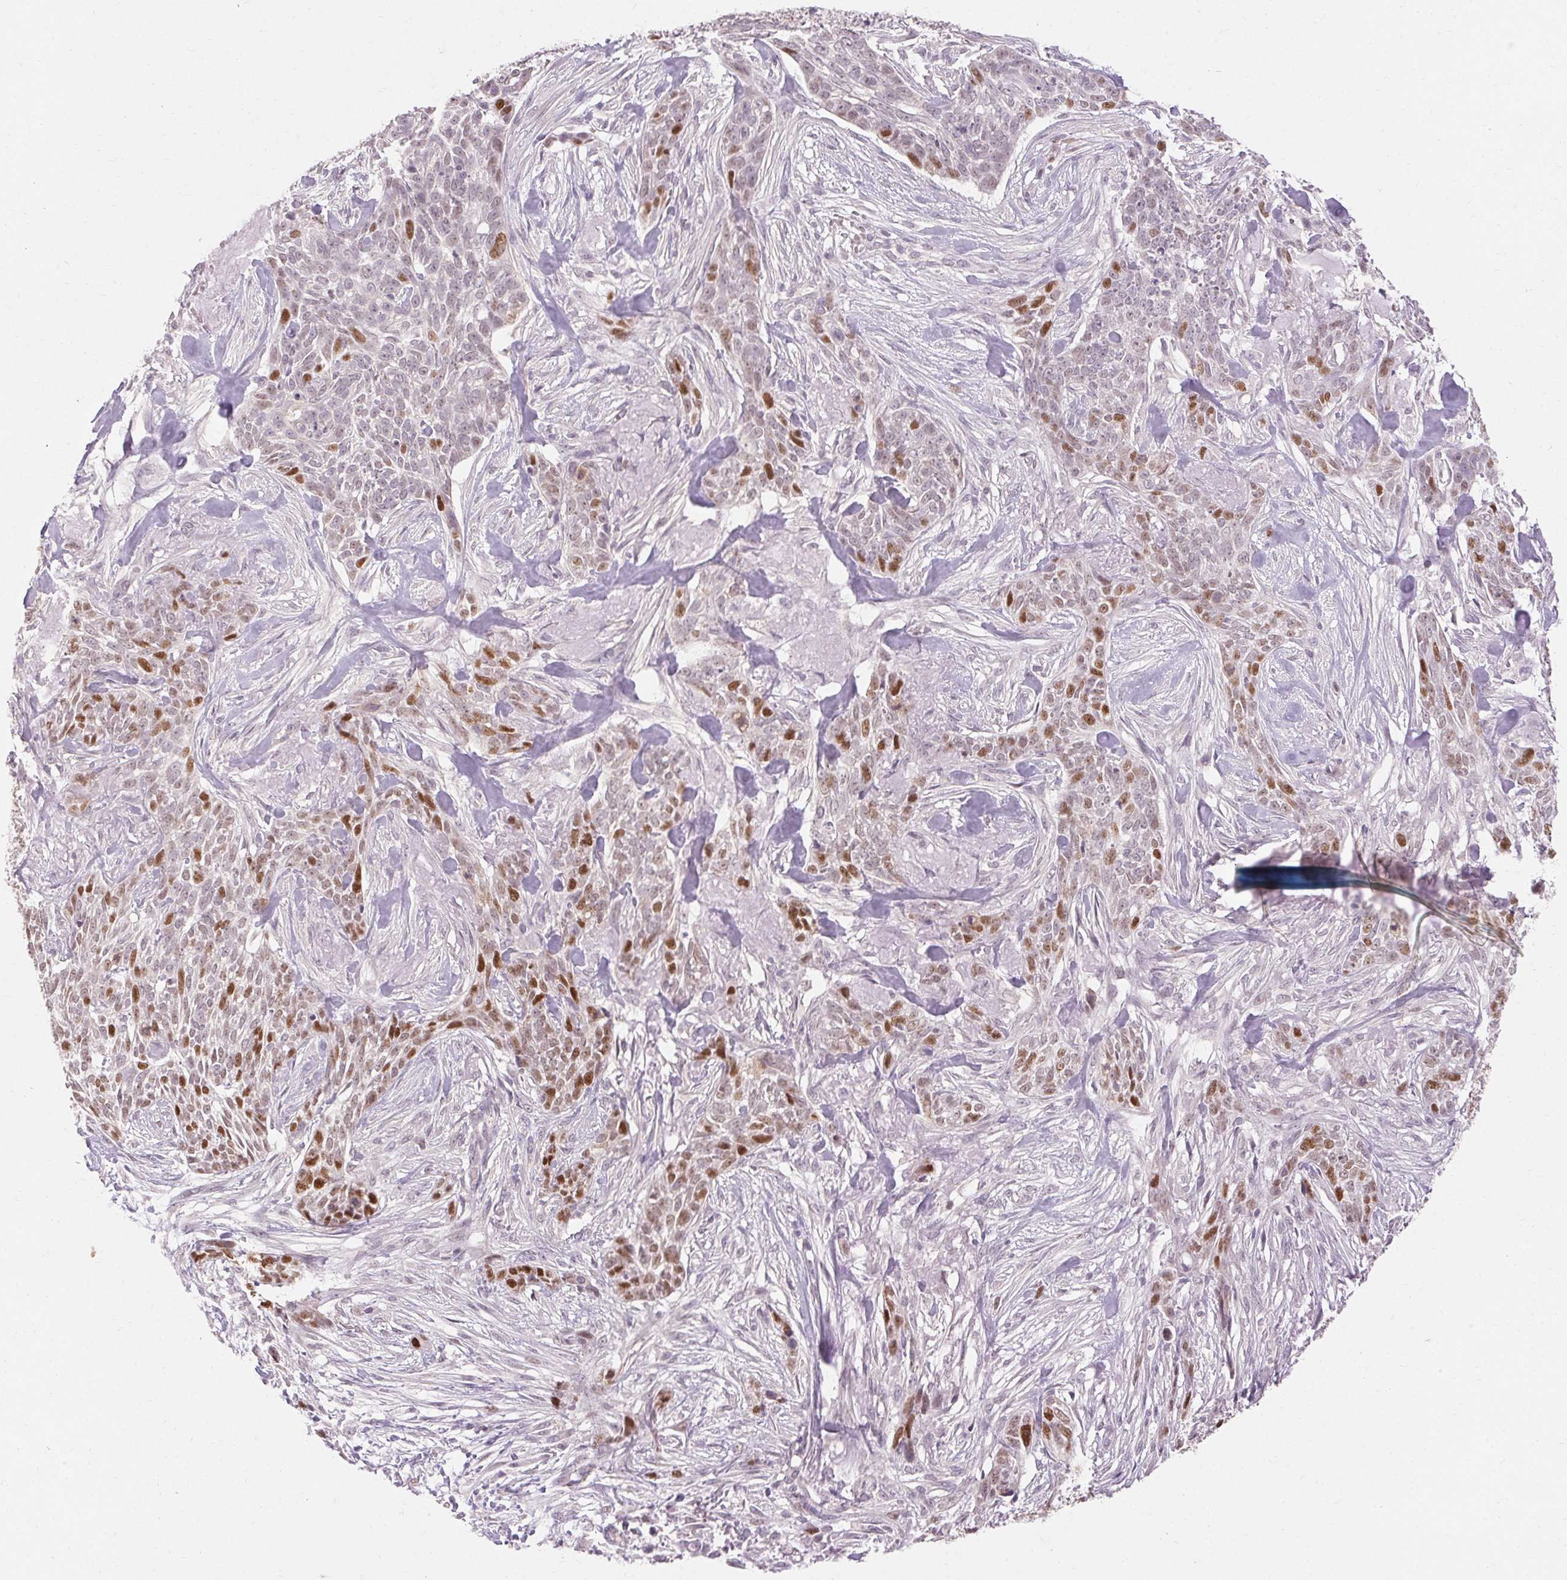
{"staining": {"intensity": "moderate", "quantity": "25%-75%", "location": "nuclear"}, "tissue": "skin cancer", "cell_type": "Tumor cells", "image_type": "cancer", "snomed": [{"axis": "morphology", "description": "Basal cell carcinoma"}, {"axis": "topography", "description": "Skin"}], "caption": "Moderate nuclear expression is seen in about 25%-75% of tumor cells in skin basal cell carcinoma.", "gene": "SKP2", "patient": {"sex": "male", "age": 74}}